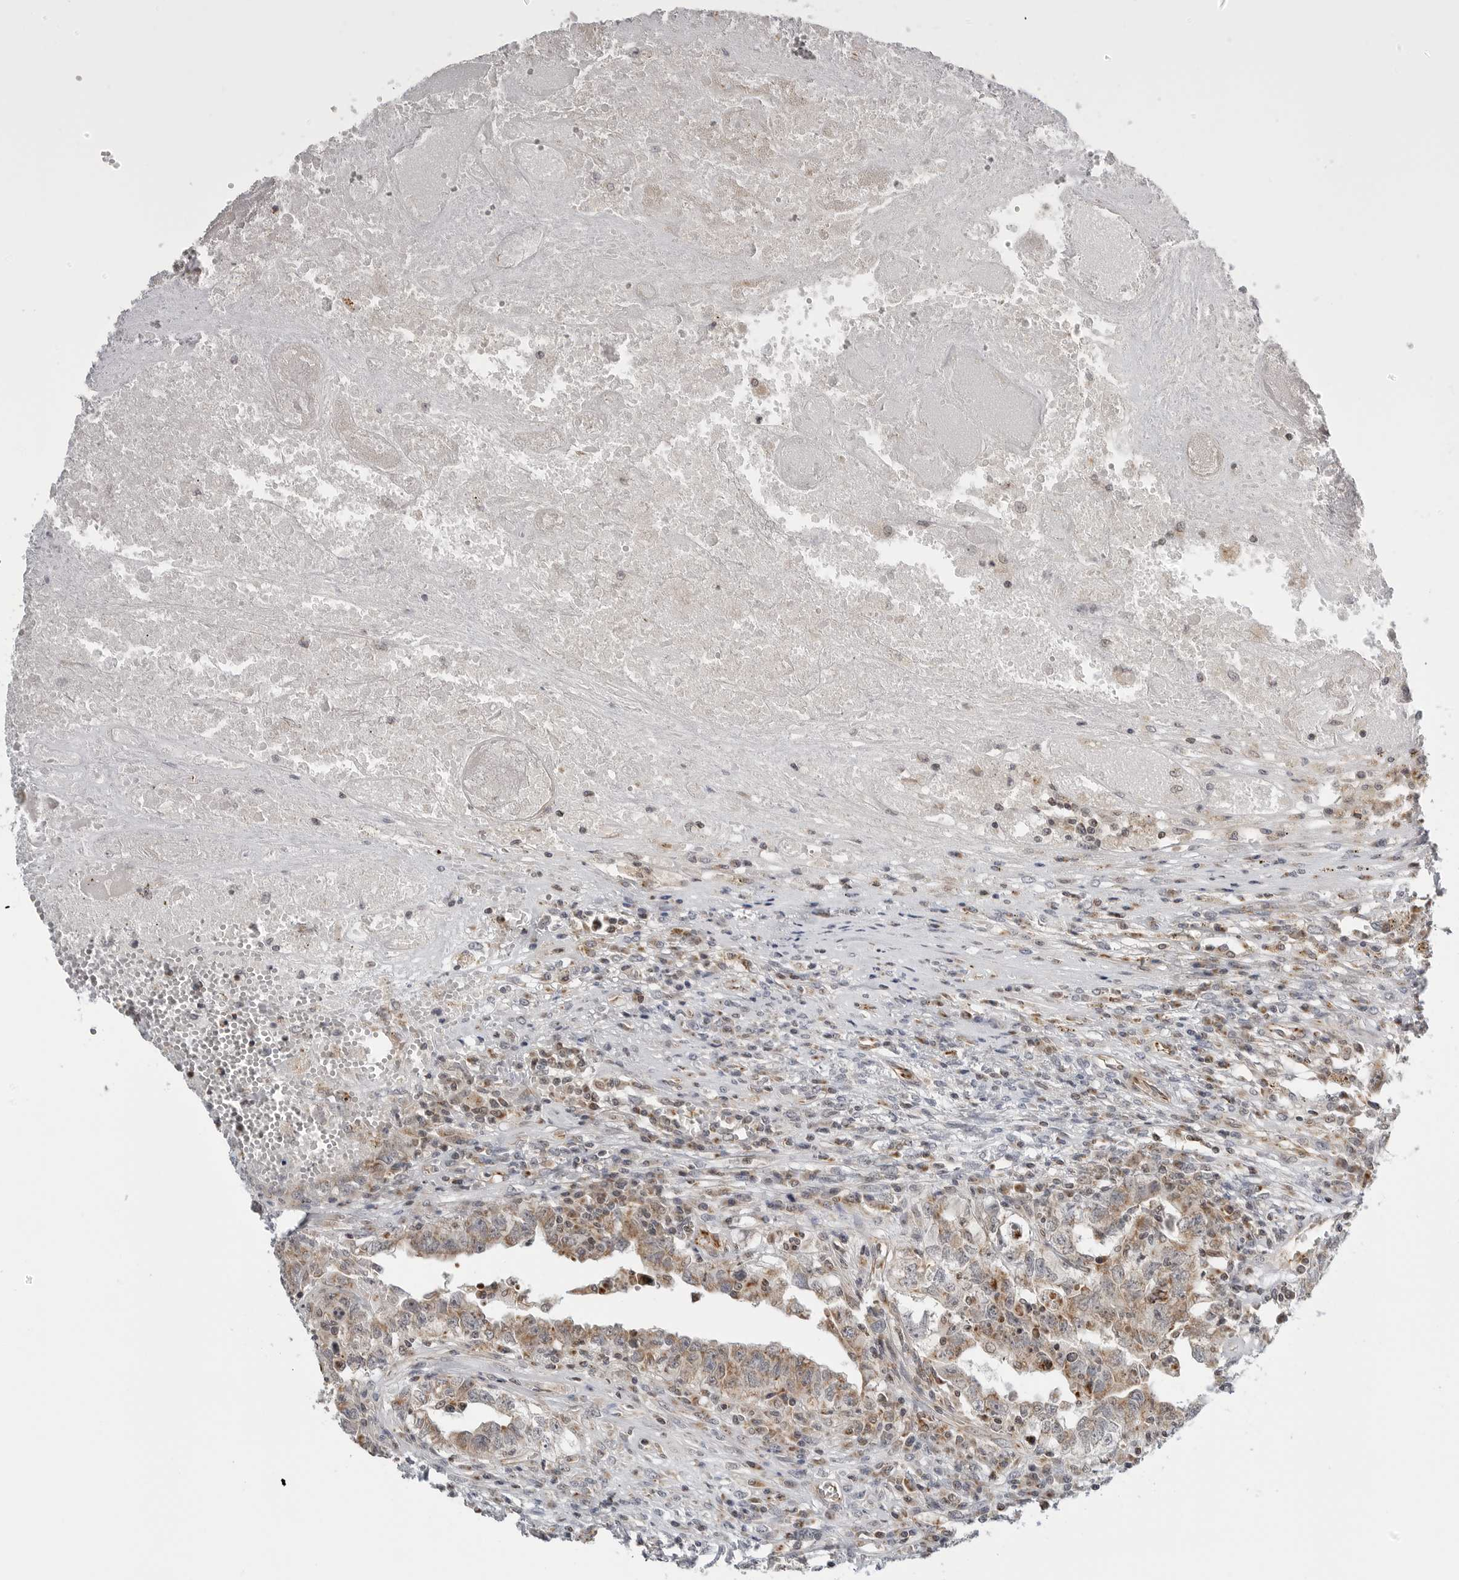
{"staining": {"intensity": "weak", "quantity": ">75%", "location": "cytoplasmic/membranous"}, "tissue": "testis cancer", "cell_type": "Tumor cells", "image_type": "cancer", "snomed": [{"axis": "morphology", "description": "Carcinoma, Embryonal, NOS"}, {"axis": "topography", "description": "Testis"}], "caption": "Tumor cells reveal weak cytoplasmic/membranous expression in about >75% of cells in embryonal carcinoma (testis).", "gene": "PEX2", "patient": {"sex": "male", "age": 26}}